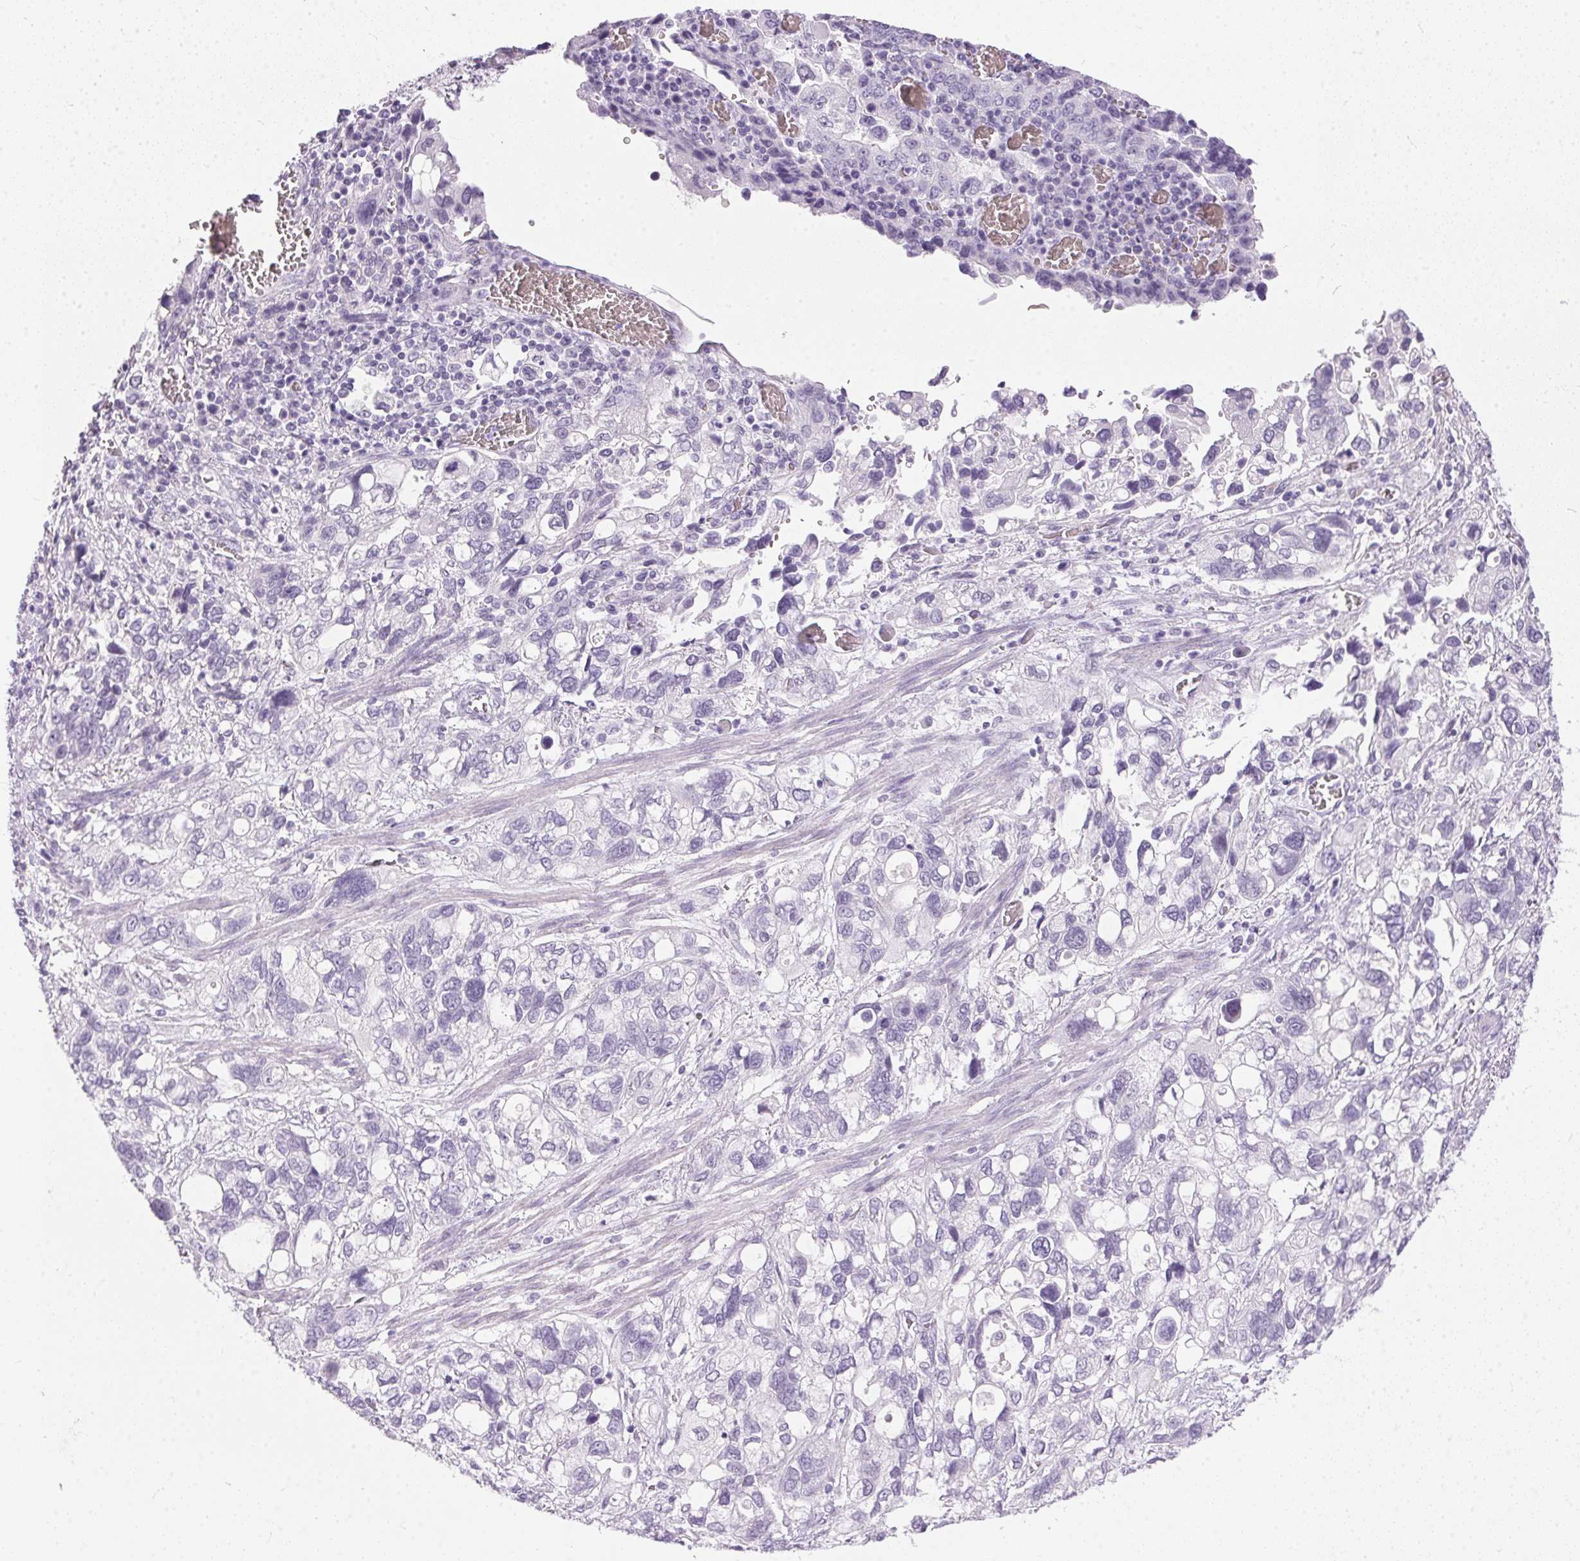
{"staining": {"intensity": "negative", "quantity": "none", "location": "none"}, "tissue": "stomach cancer", "cell_type": "Tumor cells", "image_type": "cancer", "snomed": [{"axis": "morphology", "description": "Adenocarcinoma, NOS"}, {"axis": "topography", "description": "Stomach, upper"}], "caption": "IHC of human stomach cancer shows no staining in tumor cells. (Immunohistochemistry, brightfield microscopy, high magnification).", "gene": "GBP6", "patient": {"sex": "female", "age": 81}}